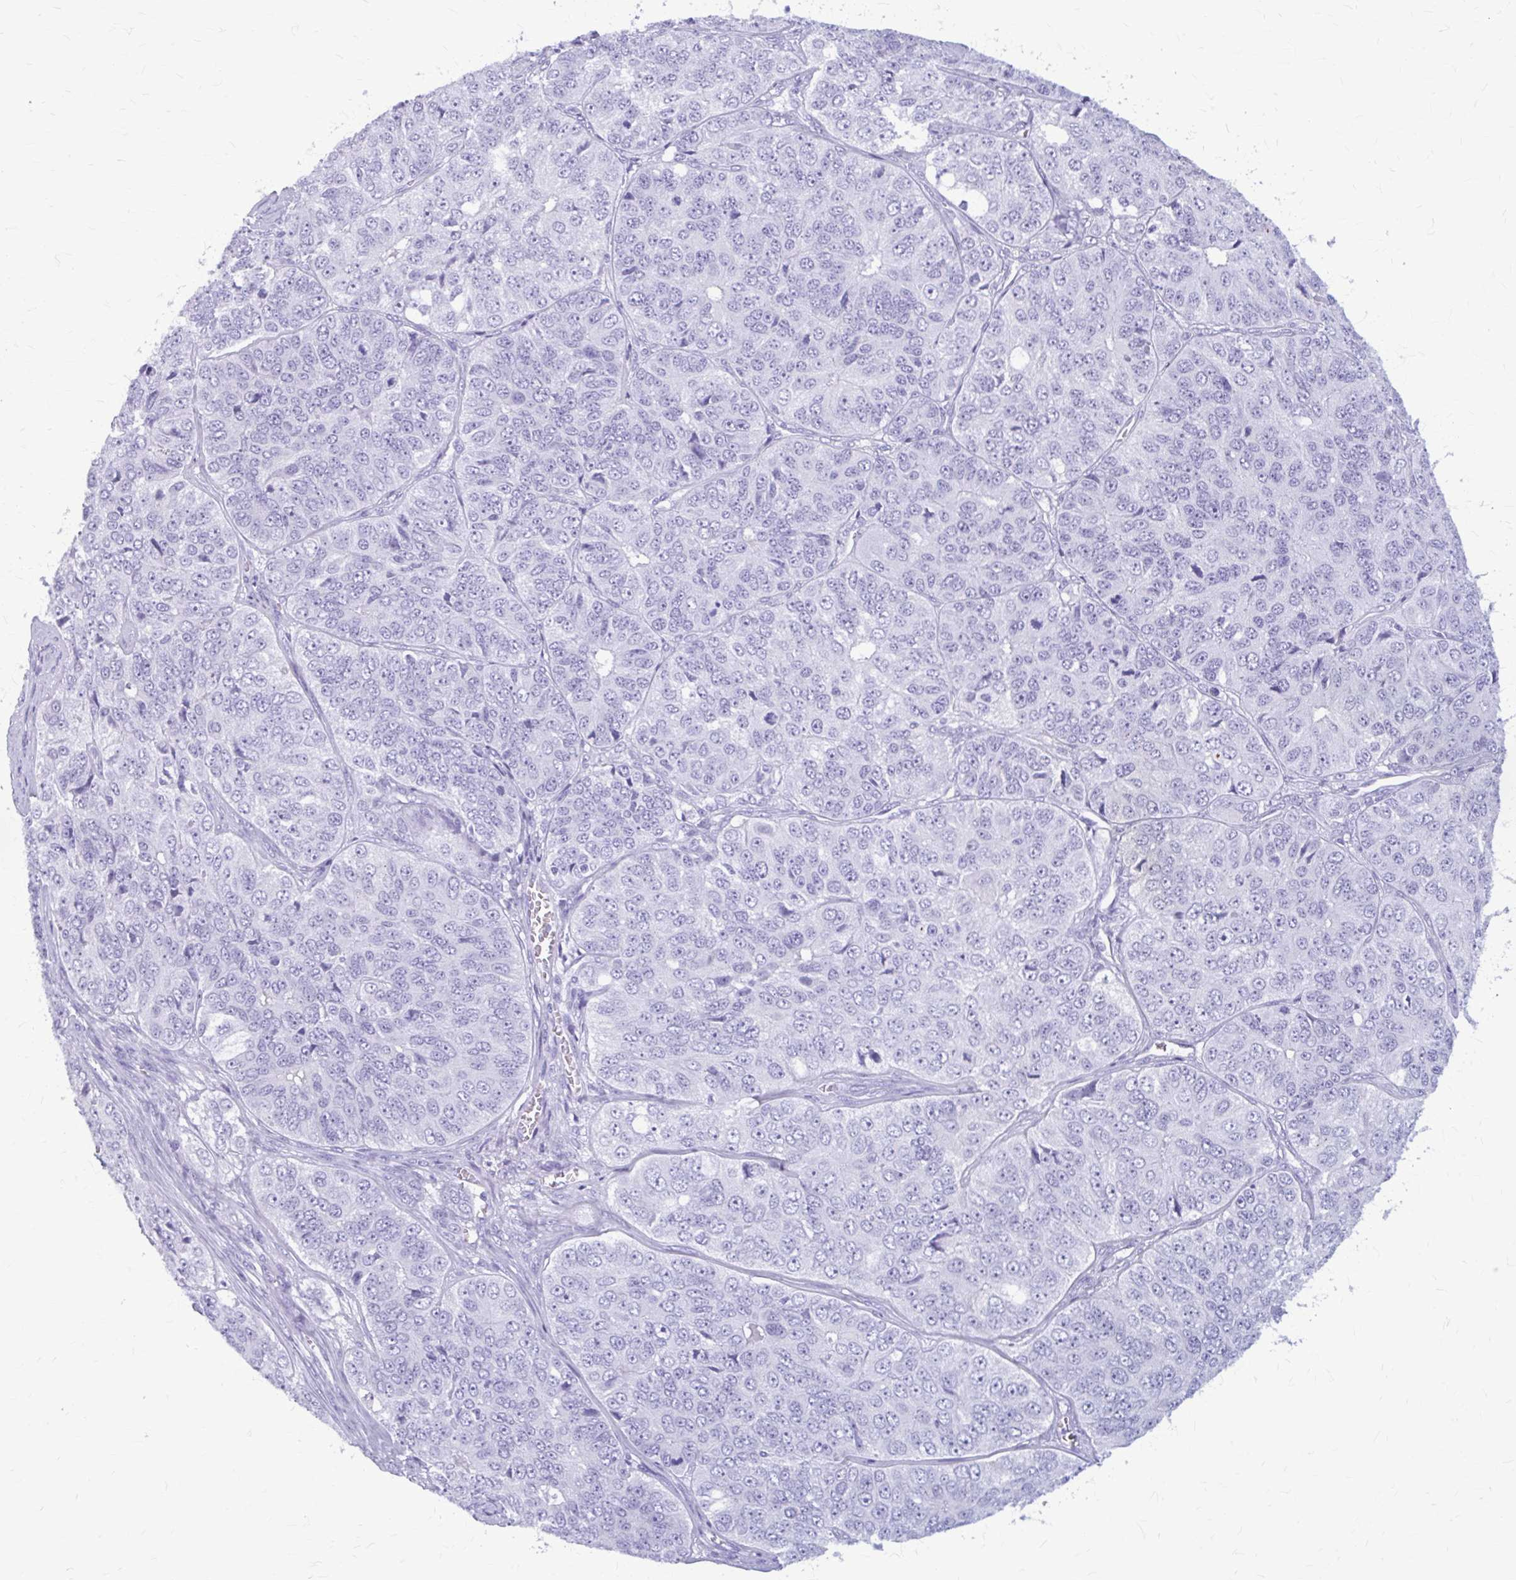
{"staining": {"intensity": "negative", "quantity": "none", "location": "none"}, "tissue": "ovarian cancer", "cell_type": "Tumor cells", "image_type": "cancer", "snomed": [{"axis": "morphology", "description": "Carcinoma, endometroid"}, {"axis": "topography", "description": "Ovary"}], "caption": "Ovarian cancer stained for a protein using immunohistochemistry (IHC) shows no staining tumor cells.", "gene": "KLHDC7A", "patient": {"sex": "female", "age": 51}}